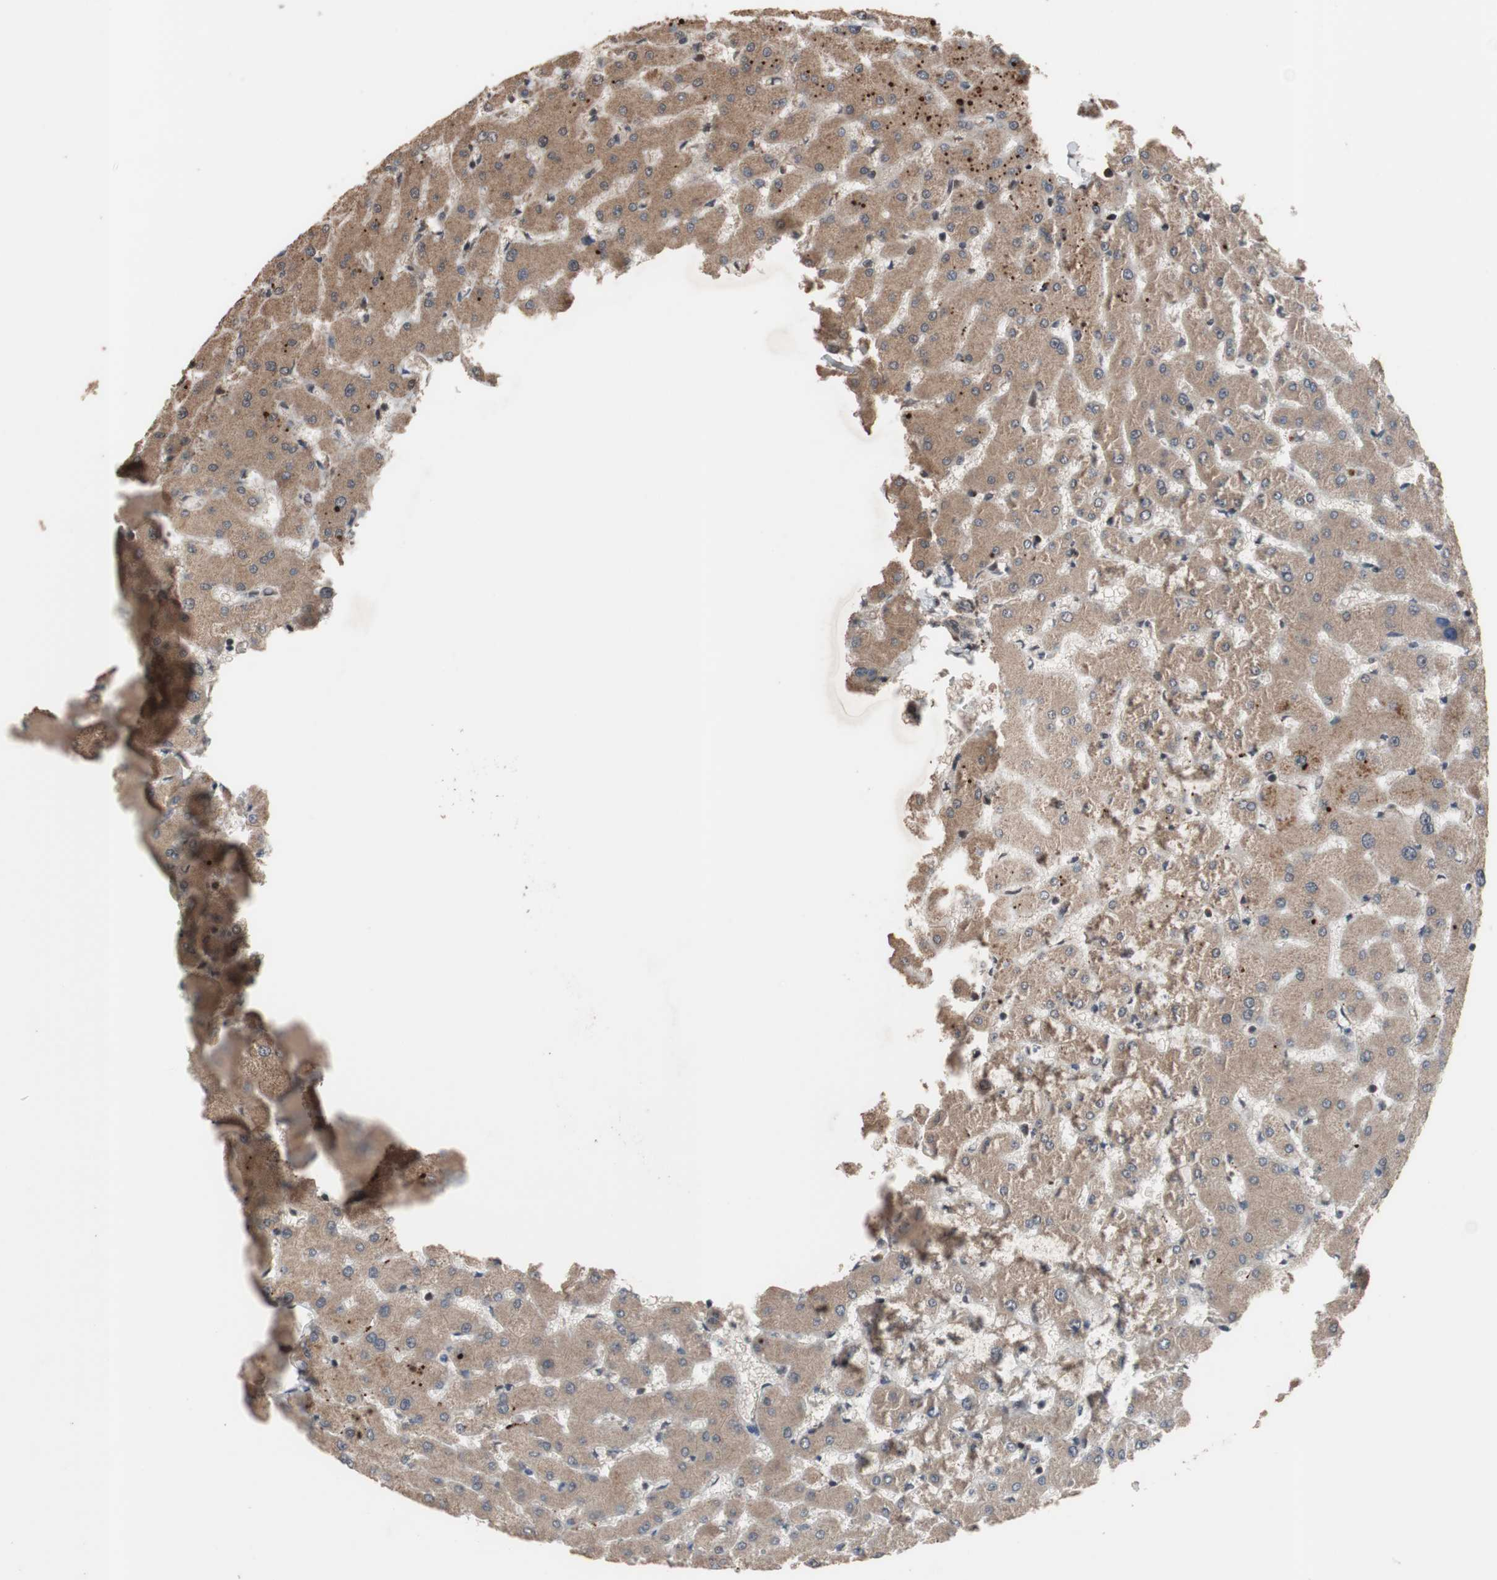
{"staining": {"intensity": "weak", "quantity": ">75%", "location": "cytoplasmic/membranous"}, "tissue": "liver", "cell_type": "Cholangiocytes", "image_type": "normal", "snomed": [{"axis": "morphology", "description": "Normal tissue, NOS"}, {"axis": "topography", "description": "Liver"}], "caption": "Protein expression analysis of normal human liver reveals weak cytoplasmic/membranous staining in about >75% of cholangiocytes.", "gene": "KANSL1", "patient": {"sex": "female", "age": 63}}